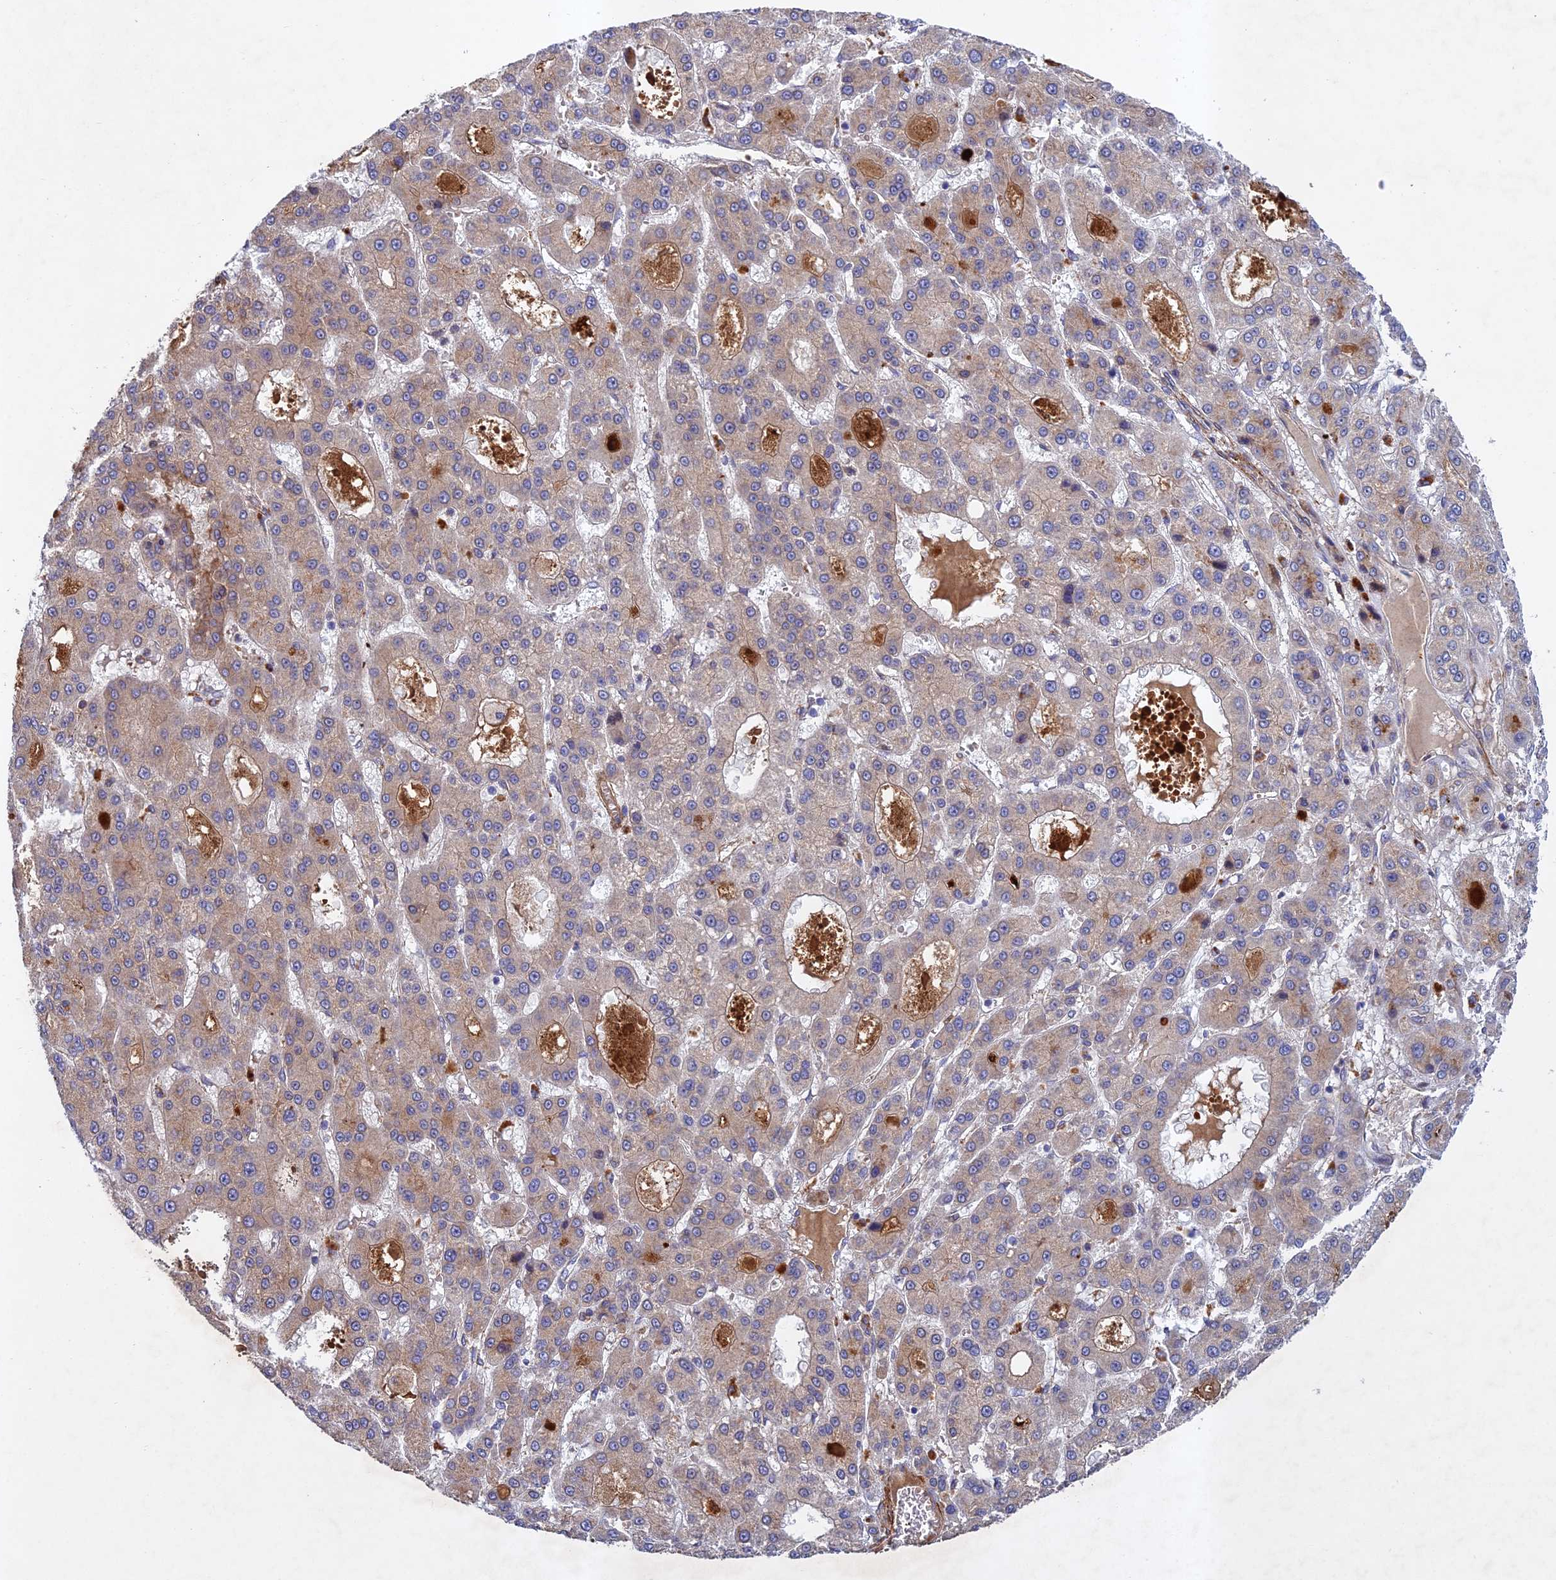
{"staining": {"intensity": "weak", "quantity": ">75%", "location": "cytoplasmic/membranous"}, "tissue": "liver cancer", "cell_type": "Tumor cells", "image_type": "cancer", "snomed": [{"axis": "morphology", "description": "Carcinoma, Hepatocellular, NOS"}, {"axis": "topography", "description": "Liver"}], "caption": "Protein expression analysis of liver cancer exhibits weak cytoplasmic/membranous positivity in approximately >75% of tumor cells.", "gene": "RALGAPA2", "patient": {"sex": "male", "age": 70}}